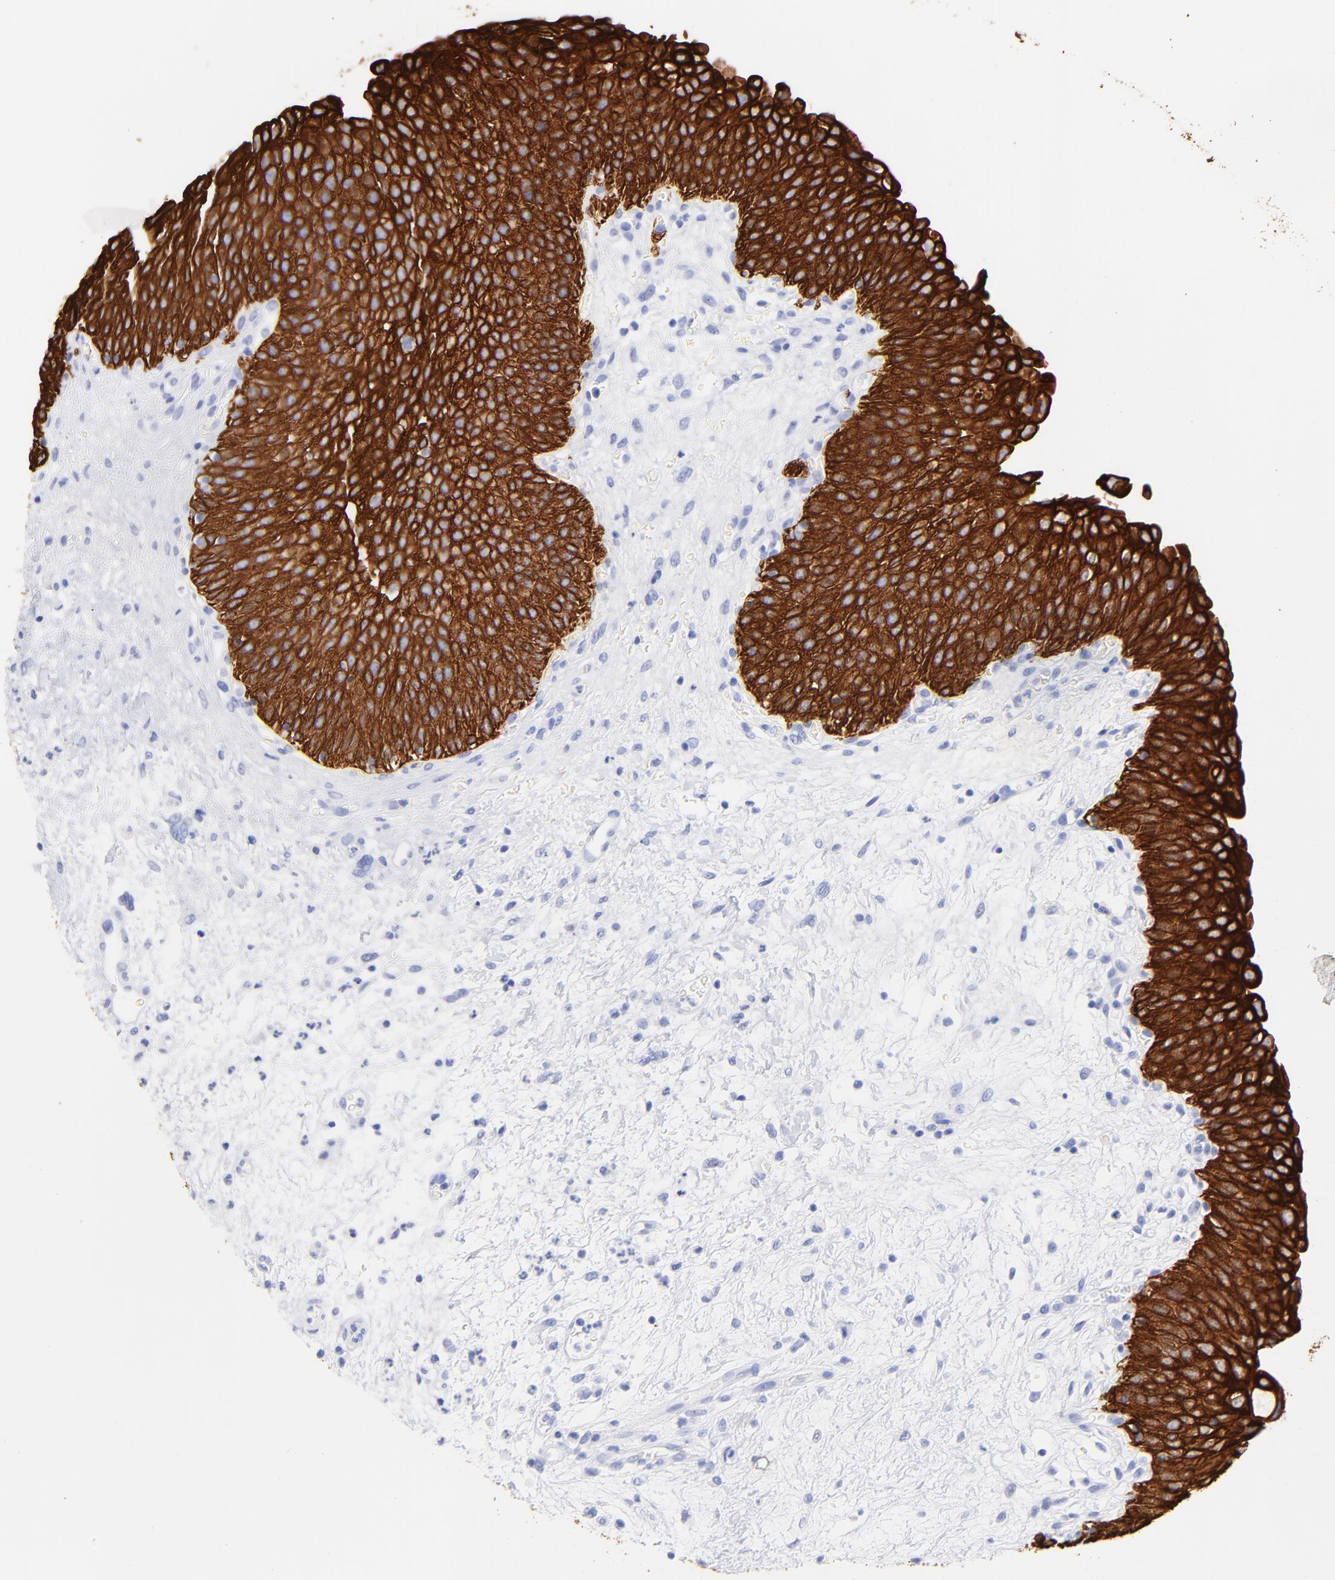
{"staining": {"intensity": "strong", "quantity": ">75%", "location": "cytoplasmic/membranous"}, "tissue": "urinary bladder", "cell_type": "Urothelial cells", "image_type": "normal", "snomed": [{"axis": "morphology", "description": "Normal tissue, NOS"}, {"axis": "morphology", "description": "Dysplasia, NOS"}, {"axis": "topography", "description": "Urinary bladder"}], "caption": "Urinary bladder was stained to show a protein in brown. There is high levels of strong cytoplasmic/membranous expression in about >75% of urothelial cells.", "gene": "KRT19", "patient": {"sex": "male", "age": 35}}